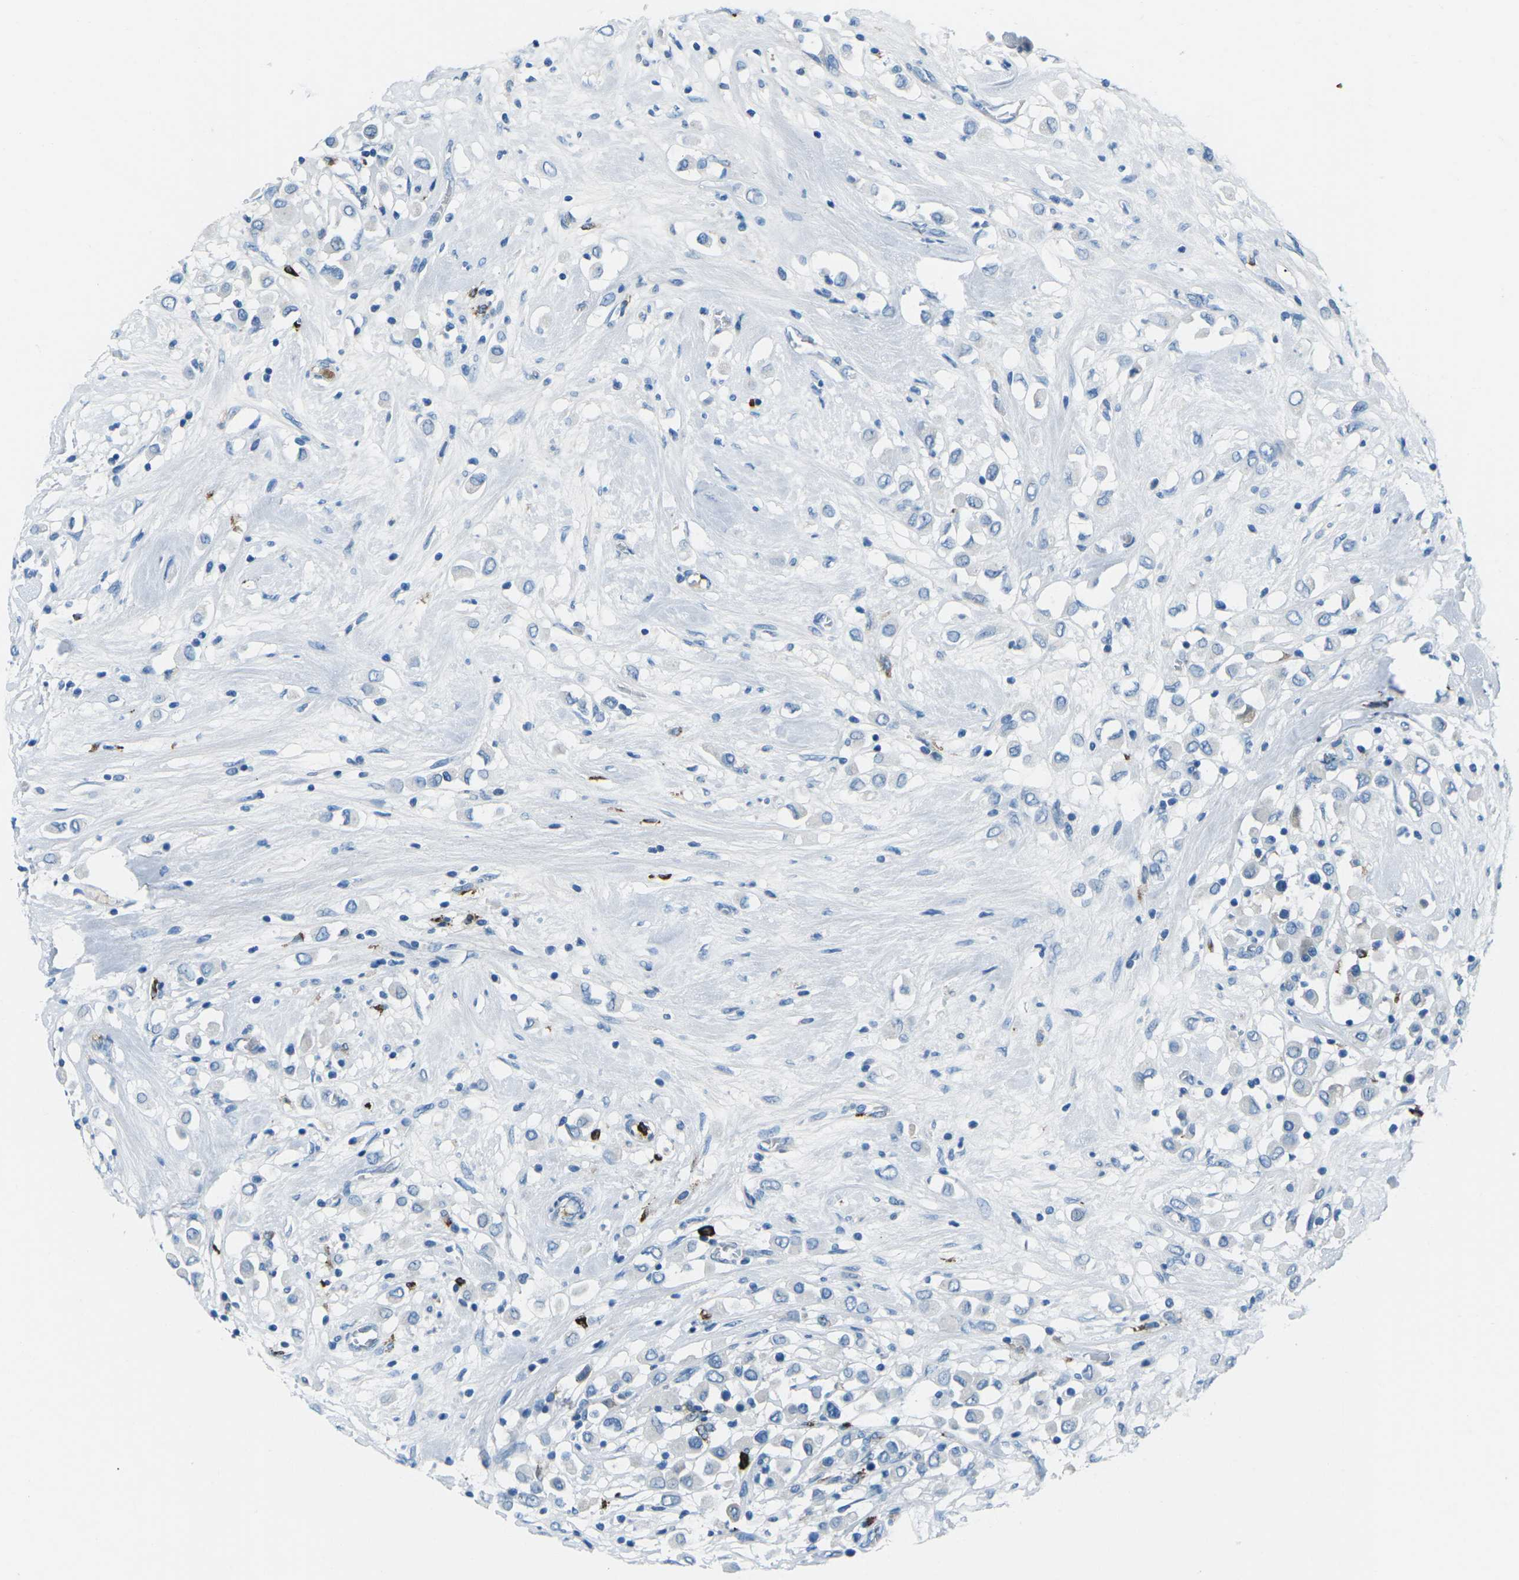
{"staining": {"intensity": "negative", "quantity": "none", "location": "none"}, "tissue": "breast cancer", "cell_type": "Tumor cells", "image_type": "cancer", "snomed": [{"axis": "morphology", "description": "Duct carcinoma"}, {"axis": "topography", "description": "Breast"}], "caption": "Immunohistochemistry photomicrograph of neoplastic tissue: breast cancer (intraductal carcinoma) stained with DAB (3,3'-diaminobenzidine) reveals no significant protein staining in tumor cells.", "gene": "FCN1", "patient": {"sex": "female", "age": 61}}